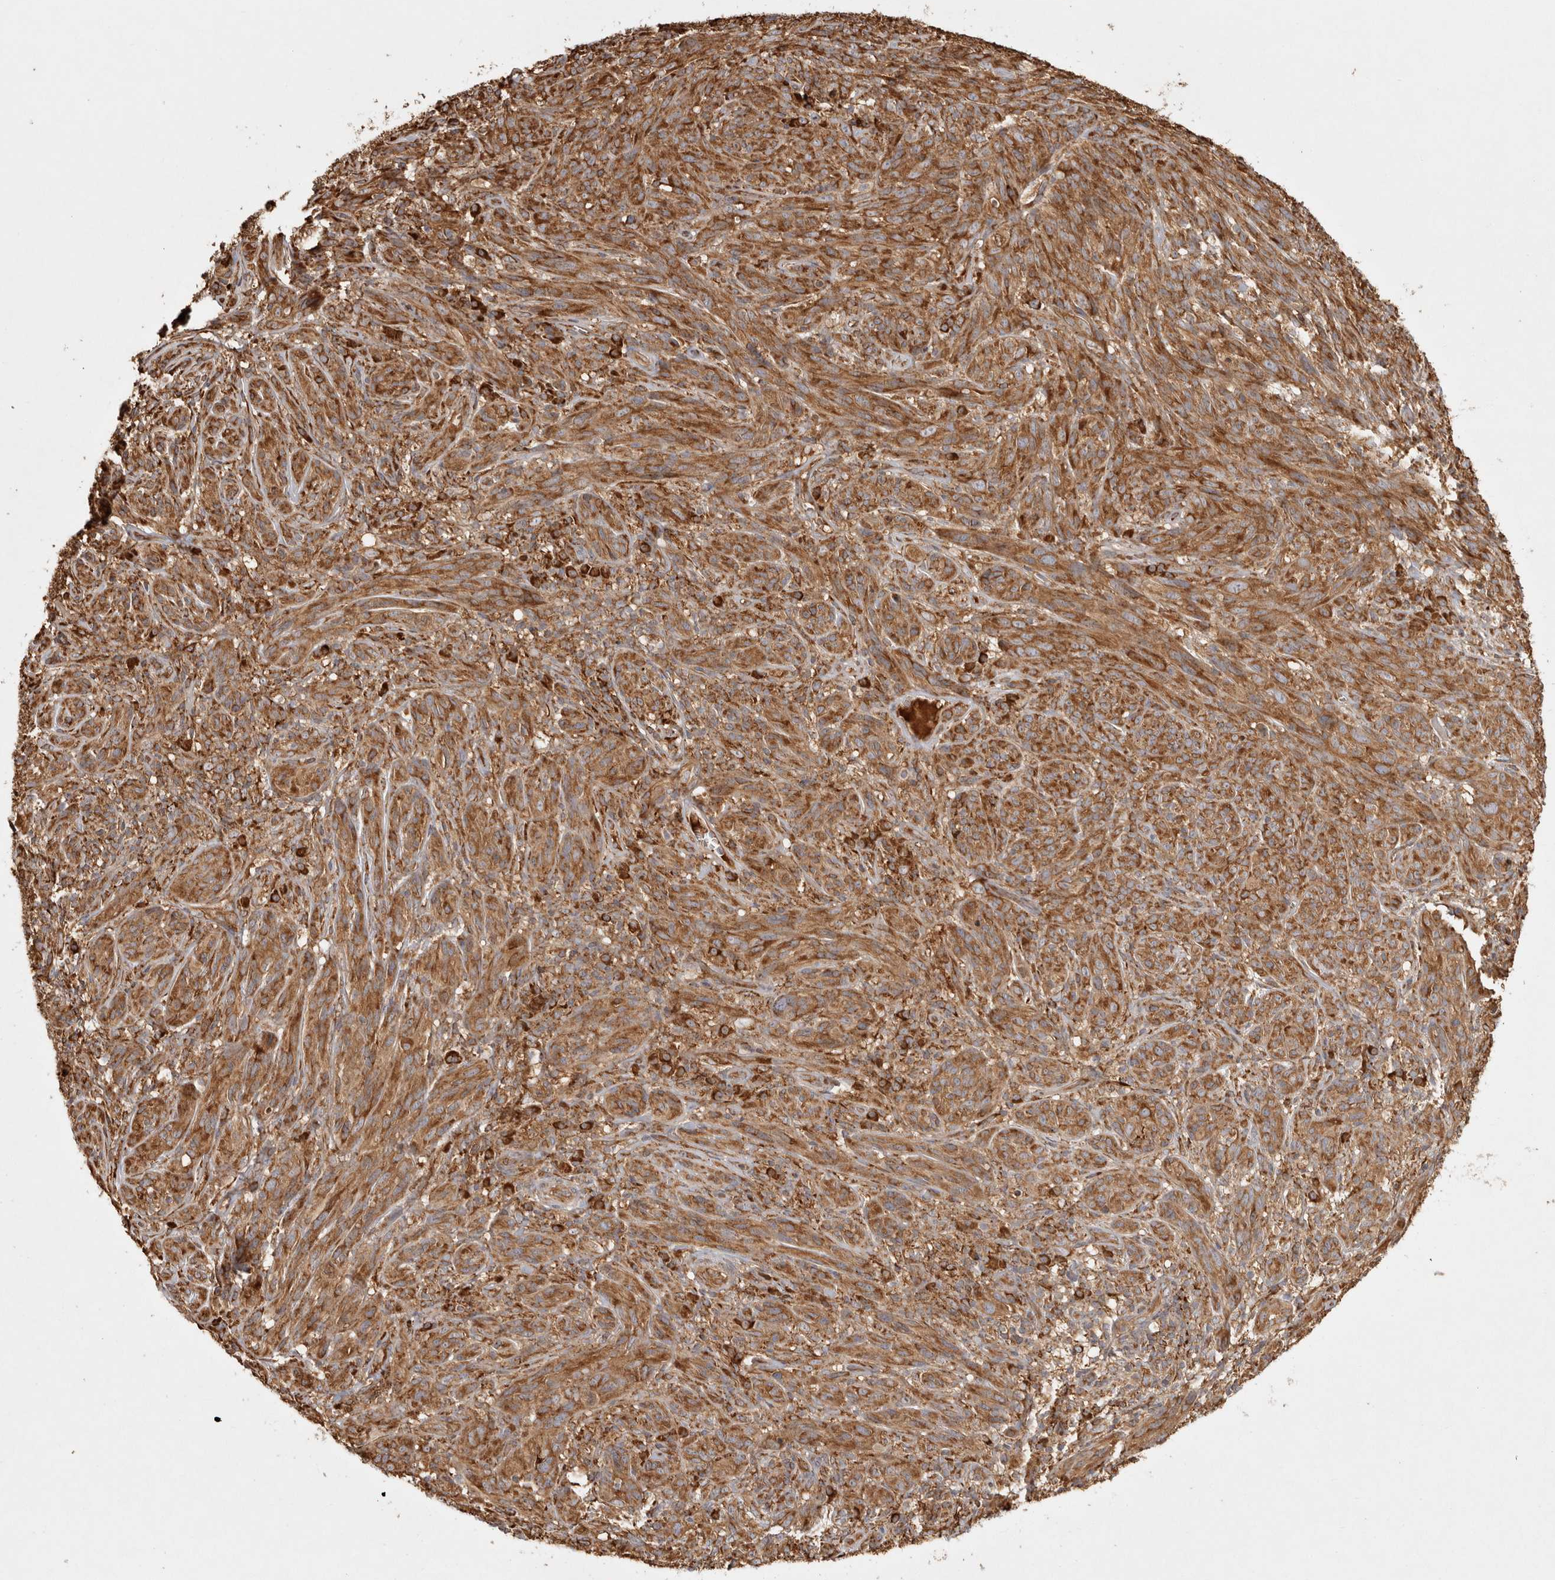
{"staining": {"intensity": "moderate", "quantity": ">75%", "location": "cytoplasmic/membranous"}, "tissue": "melanoma", "cell_type": "Tumor cells", "image_type": "cancer", "snomed": [{"axis": "morphology", "description": "Malignant melanoma, NOS"}, {"axis": "topography", "description": "Skin of head"}], "caption": "Immunohistochemical staining of human malignant melanoma reveals medium levels of moderate cytoplasmic/membranous expression in approximately >75% of tumor cells.", "gene": "CAMSAP2", "patient": {"sex": "male", "age": 96}}